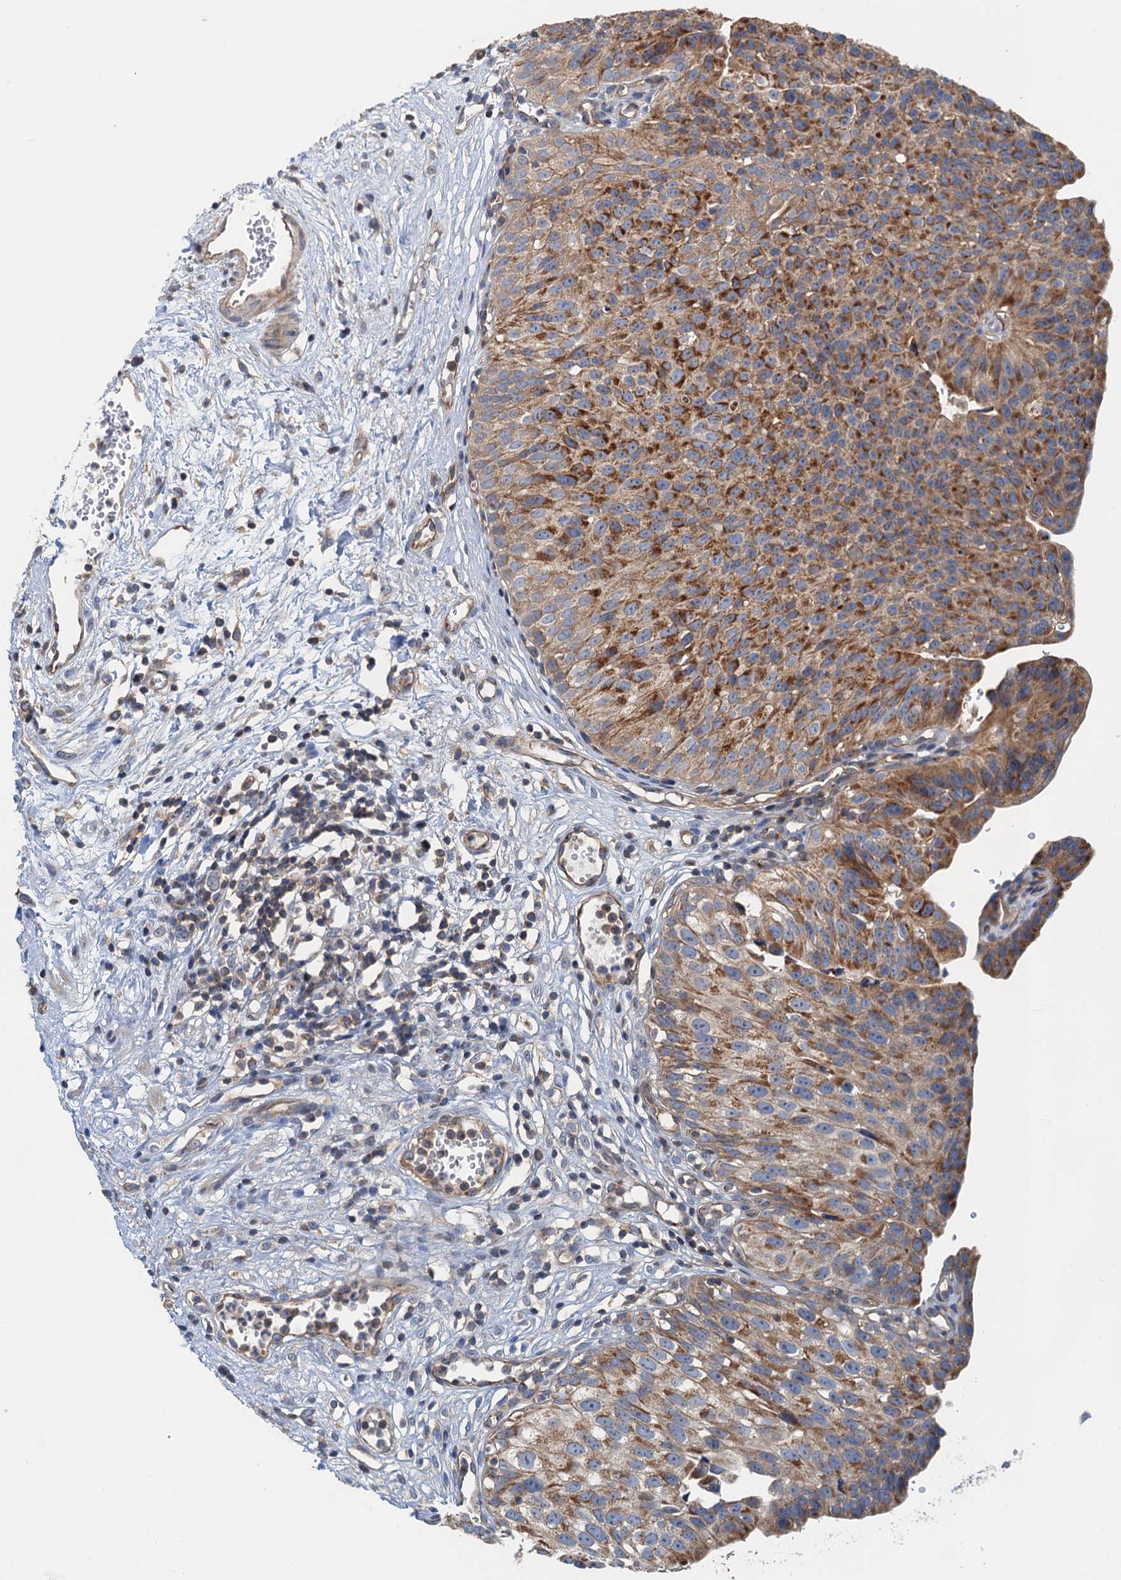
{"staining": {"intensity": "moderate", "quantity": ">75%", "location": "cytoplasmic/membranous"}, "tissue": "urinary bladder", "cell_type": "Urothelial cells", "image_type": "normal", "snomed": [{"axis": "morphology", "description": "Normal tissue, NOS"}, {"axis": "topography", "description": "Urinary bladder"}], "caption": "This micrograph demonstrates IHC staining of unremarkable human urinary bladder, with medium moderate cytoplasmic/membranous positivity in about >75% of urothelial cells.", "gene": "ANKRD26", "patient": {"sex": "male", "age": 51}}